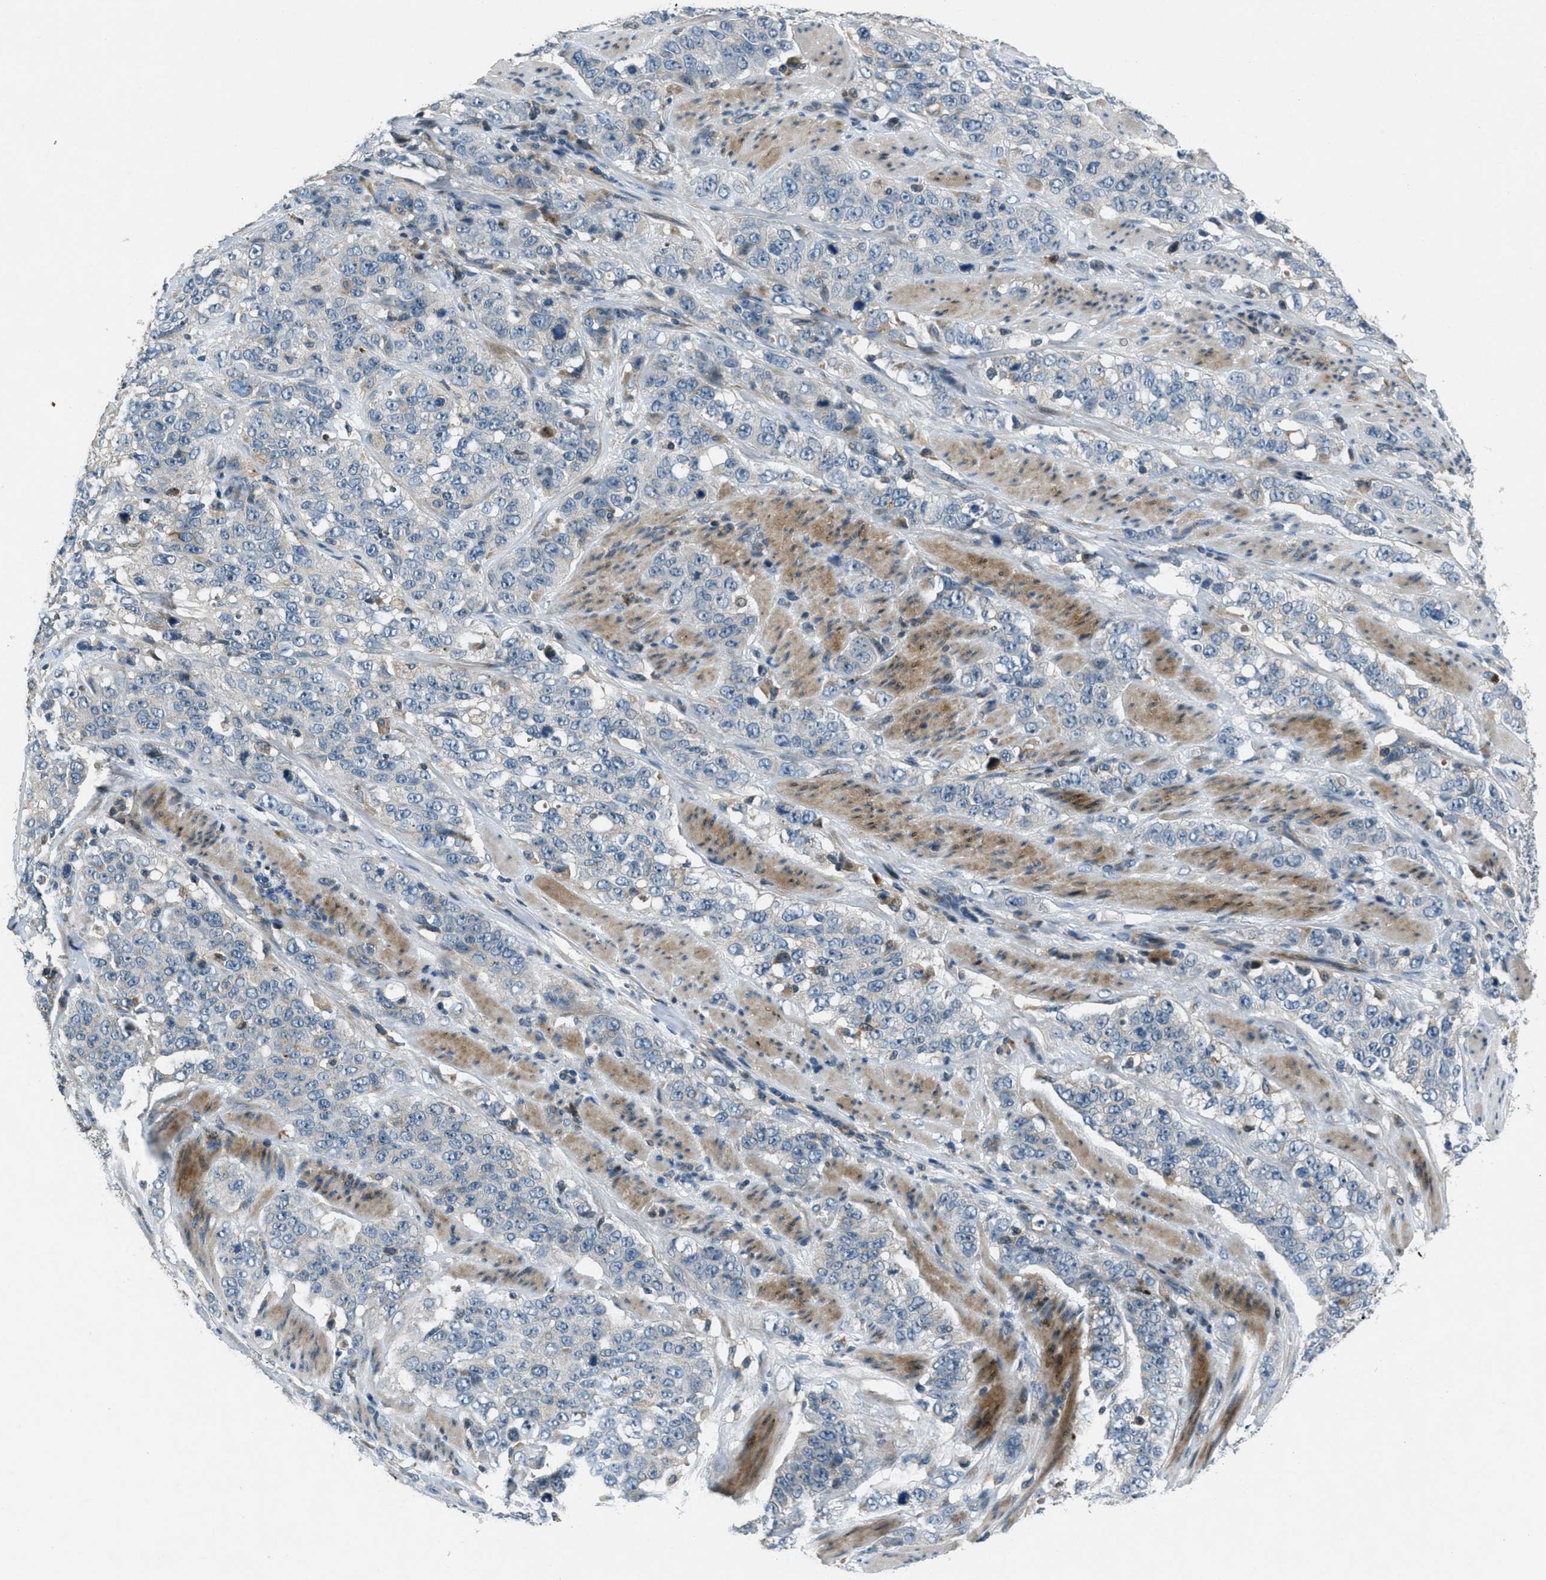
{"staining": {"intensity": "negative", "quantity": "none", "location": "none"}, "tissue": "stomach cancer", "cell_type": "Tumor cells", "image_type": "cancer", "snomed": [{"axis": "morphology", "description": "Adenocarcinoma, NOS"}, {"axis": "topography", "description": "Stomach"}], "caption": "Immunohistochemistry of human adenocarcinoma (stomach) shows no staining in tumor cells.", "gene": "CLEC2D", "patient": {"sex": "male", "age": 48}}